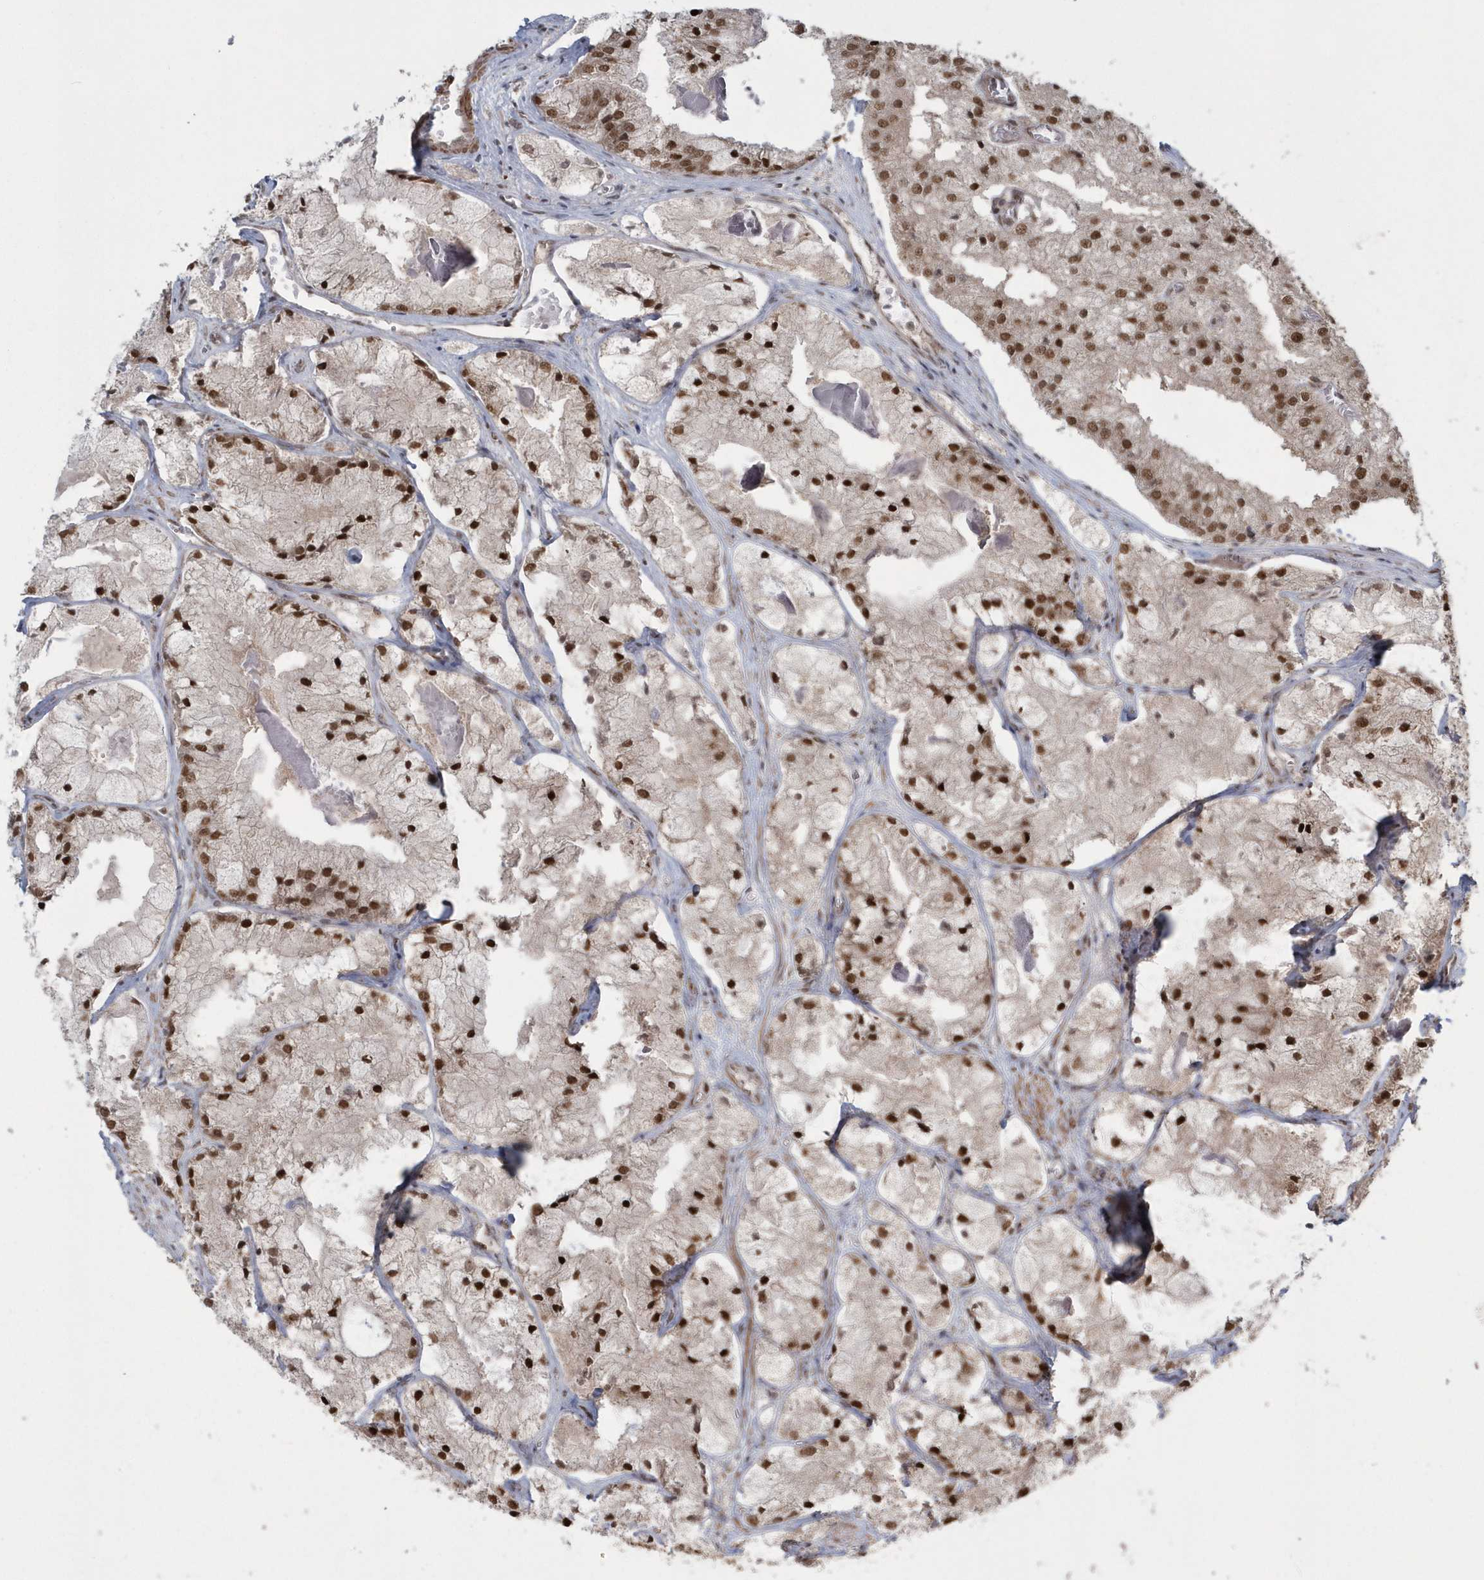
{"staining": {"intensity": "strong", "quantity": "25%-75%", "location": "nuclear"}, "tissue": "prostate cancer", "cell_type": "Tumor cells", "image_type": "cancer", "snomed": [{"axis": "morphology", "description": "Adenocarcinoma, High grade"}, {"axis": "topography", "description": "Prostate"}], "caption": "Immunohistochemistry histopathology image of human prostate cancer stained for a protein (brown), which reveals high levels of strong nuclear positivity in approximately 25%-75% of tumor cells.", "gene": "EPB41L4A", "patient": {"sex": "male", "age": 50}}